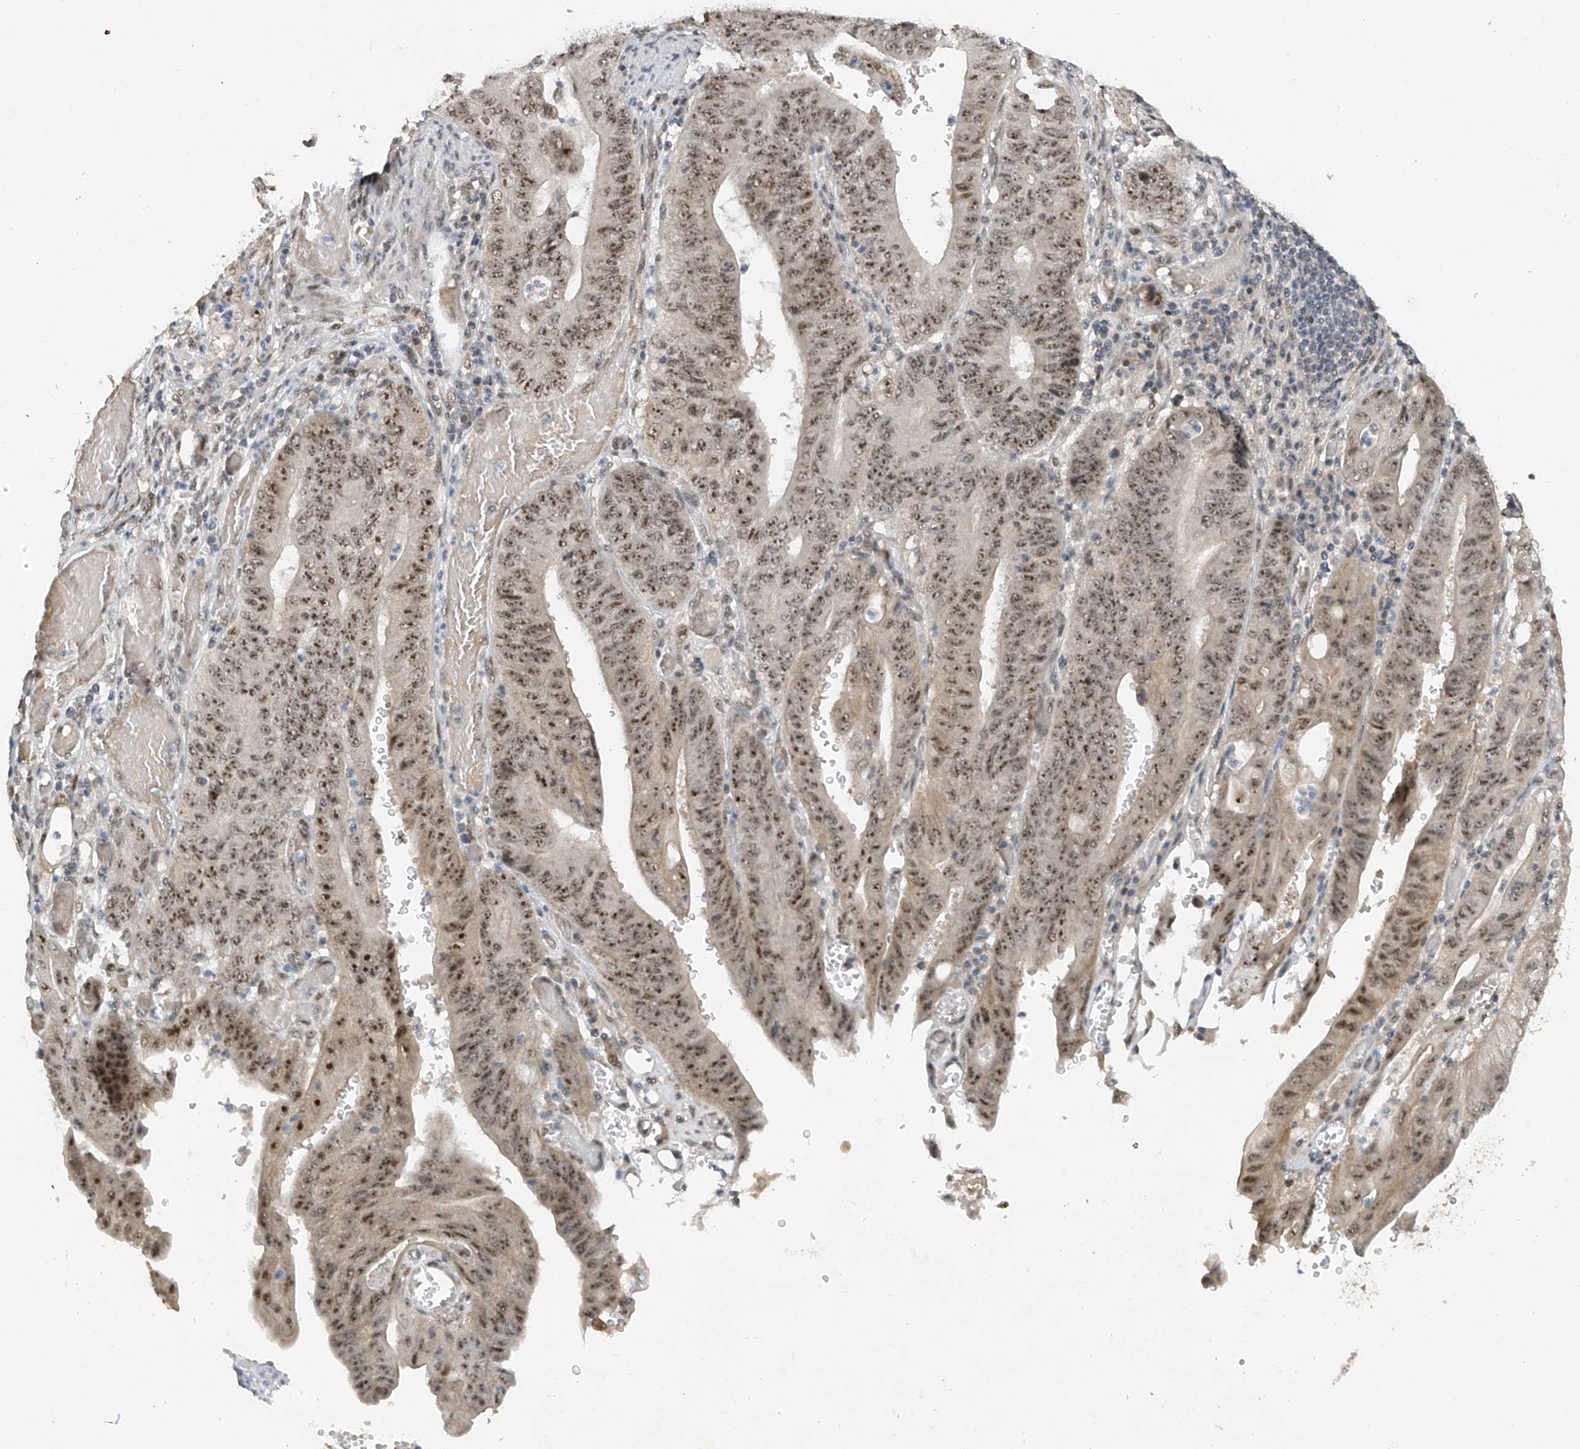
{"staining": {"intensity": "moderate", "quantity": ">75%", "location": "nuclear"}, "tissue": "stomach cancer", "cell_type": "Tumor cells", "image_type": "cancer", "snomed": [{"axis": "morphology", "description": "Adenocarcinoma, NOS"}, {"axis": "topography", "description": "Stomach"}], "caption": "Tumor cells display medium levels of moderate nuclear expression in approximately >75% of cells in adenocarcinoma (stomach).", "gene": "C1orf131", "patient": {"sex": "female", "age": 73}}